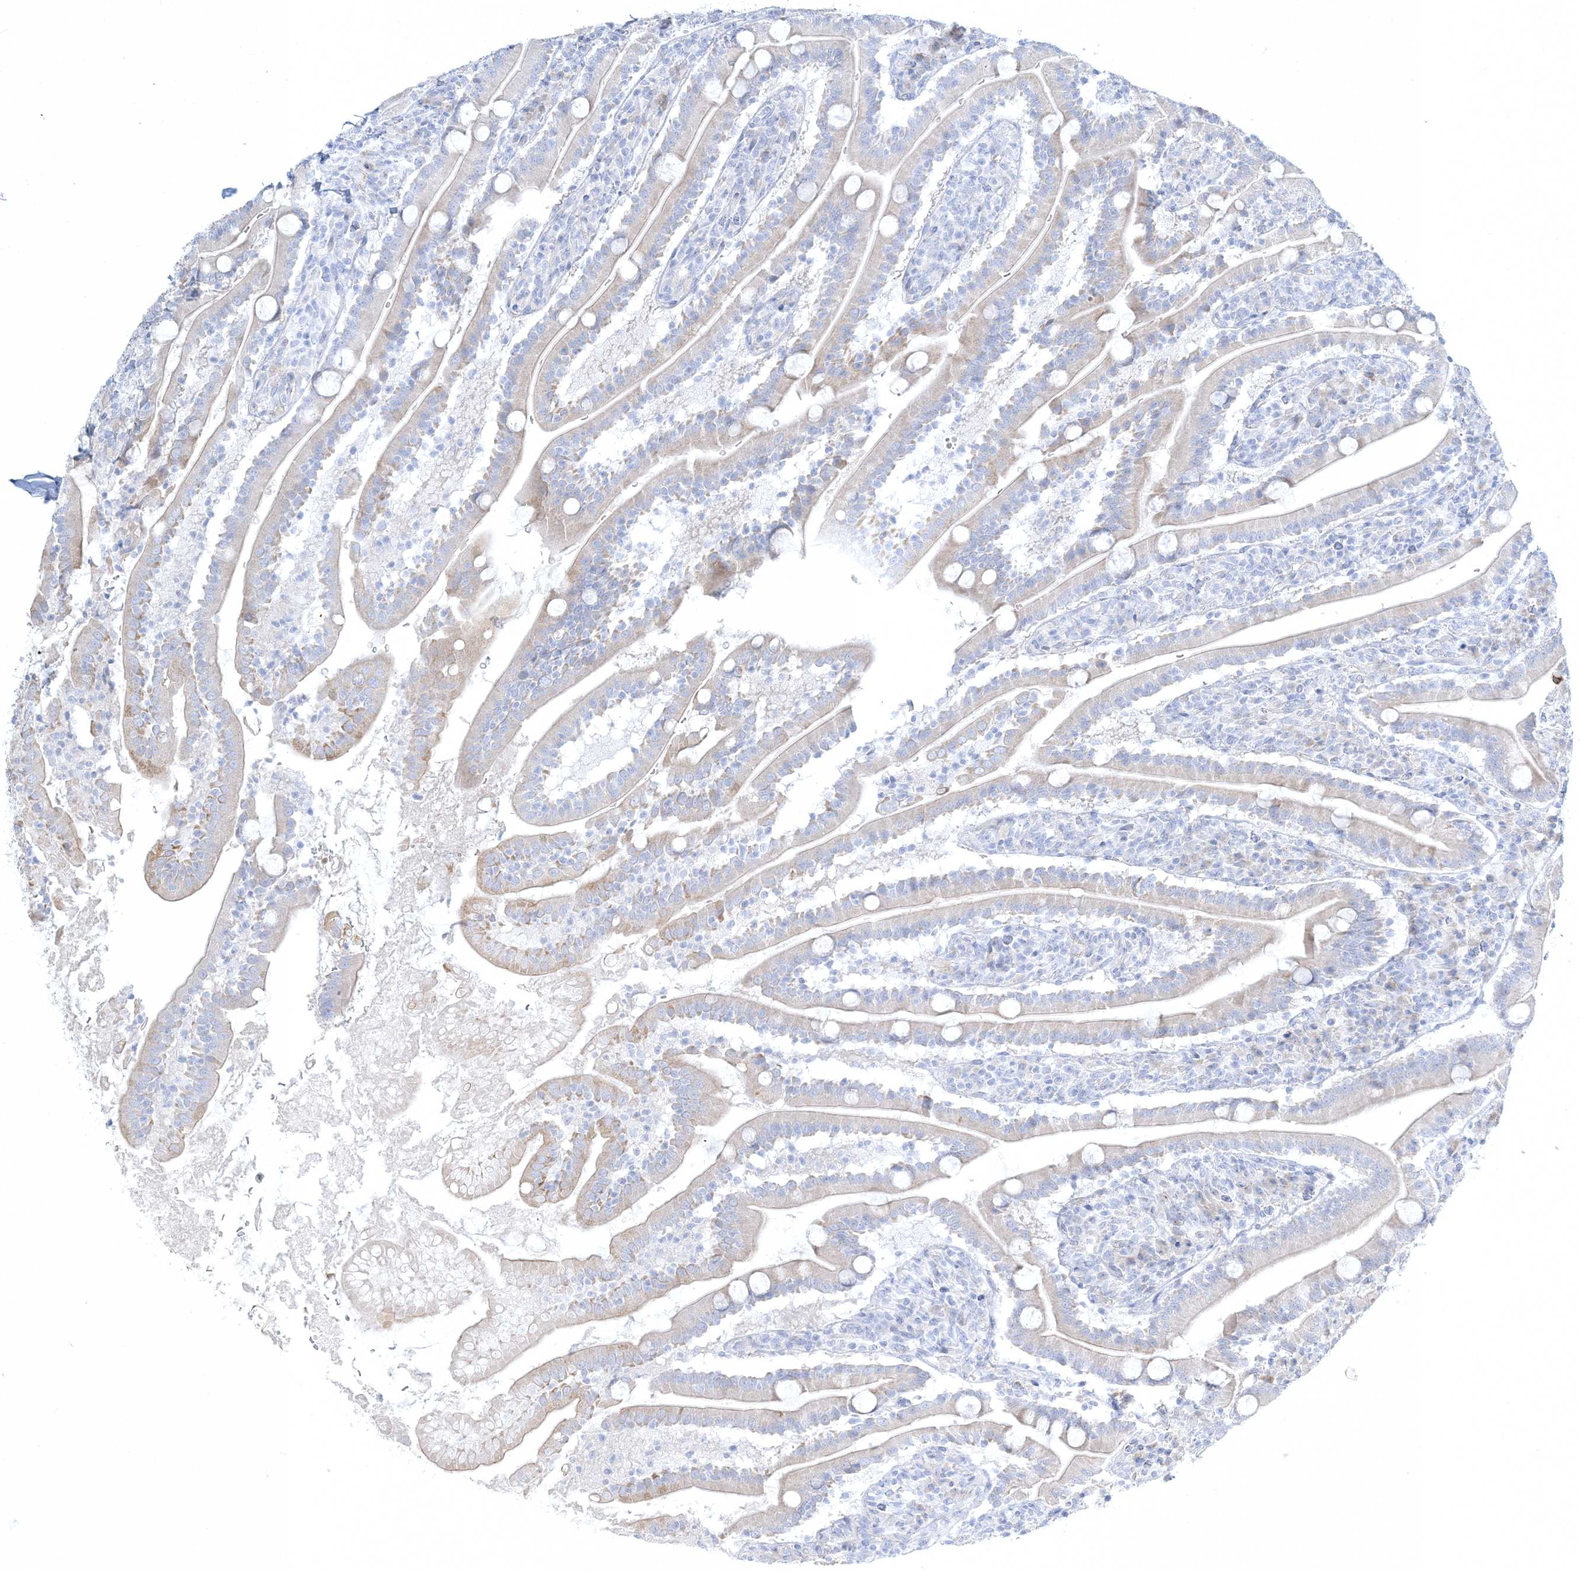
{"staining": {"intensity": "moderate", "quantity": "25%-75%", "location": "cytoplasmic/membranous"}, "tissue": "duodenum", "cell_type": "Glandular cells", "image_type": "normal", "snomed": [{"axis": "morphology", "description": "Normal tissue, NOS"}, {"axis": "topography", "description": "Duodenum"}], "caption": "Protein expression analysis of normal duodenum demonstrates moderate cytoplasmic/membranous staining in approximately 25%-75% of glandular cells.", "gene": "XIRP2", "patient": {"sex": "male", "age": 35}}